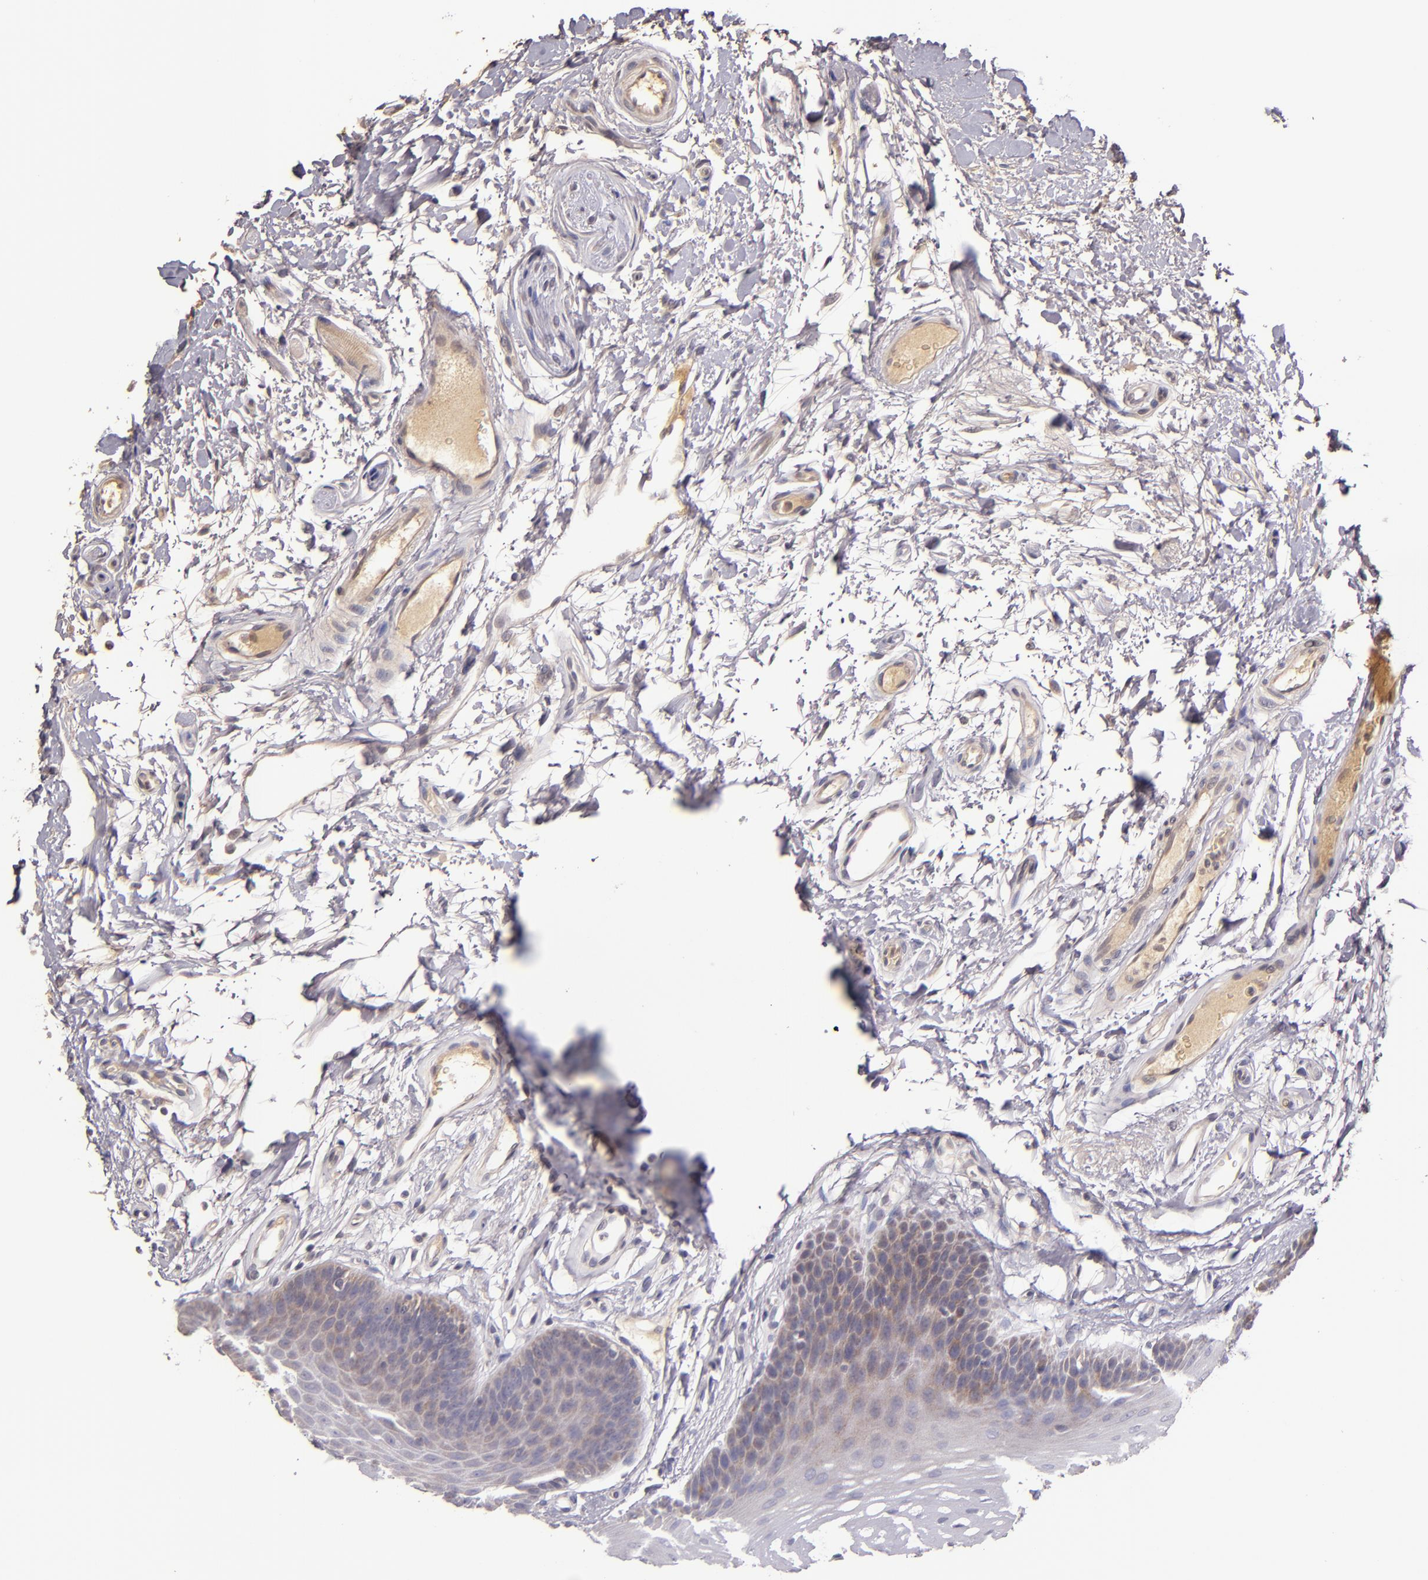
{"staining": {"intensity": "weak", "quantity": "<25%", "location": "cytoplasmic/membranous"}, "tissue": "oral mucosa", "cell_type": "Squamous epithelial cells", "image_type": "normal", "snomed": [{"axis": "morphology", "description": "Normal tissue, NOS"}, {"axis": "topography", "description": "Oral tissue"}], "caption": "DAB immunohistochemical staining of unremarkable human oral mucosa reveals no significant staining in squamous epithelial cells. (DAB (3,3'-diaminobenzidine) immunohistochemistry, high magnification).", "gene": "ABL1", "patient": {"sex": "male", "age": 62}}